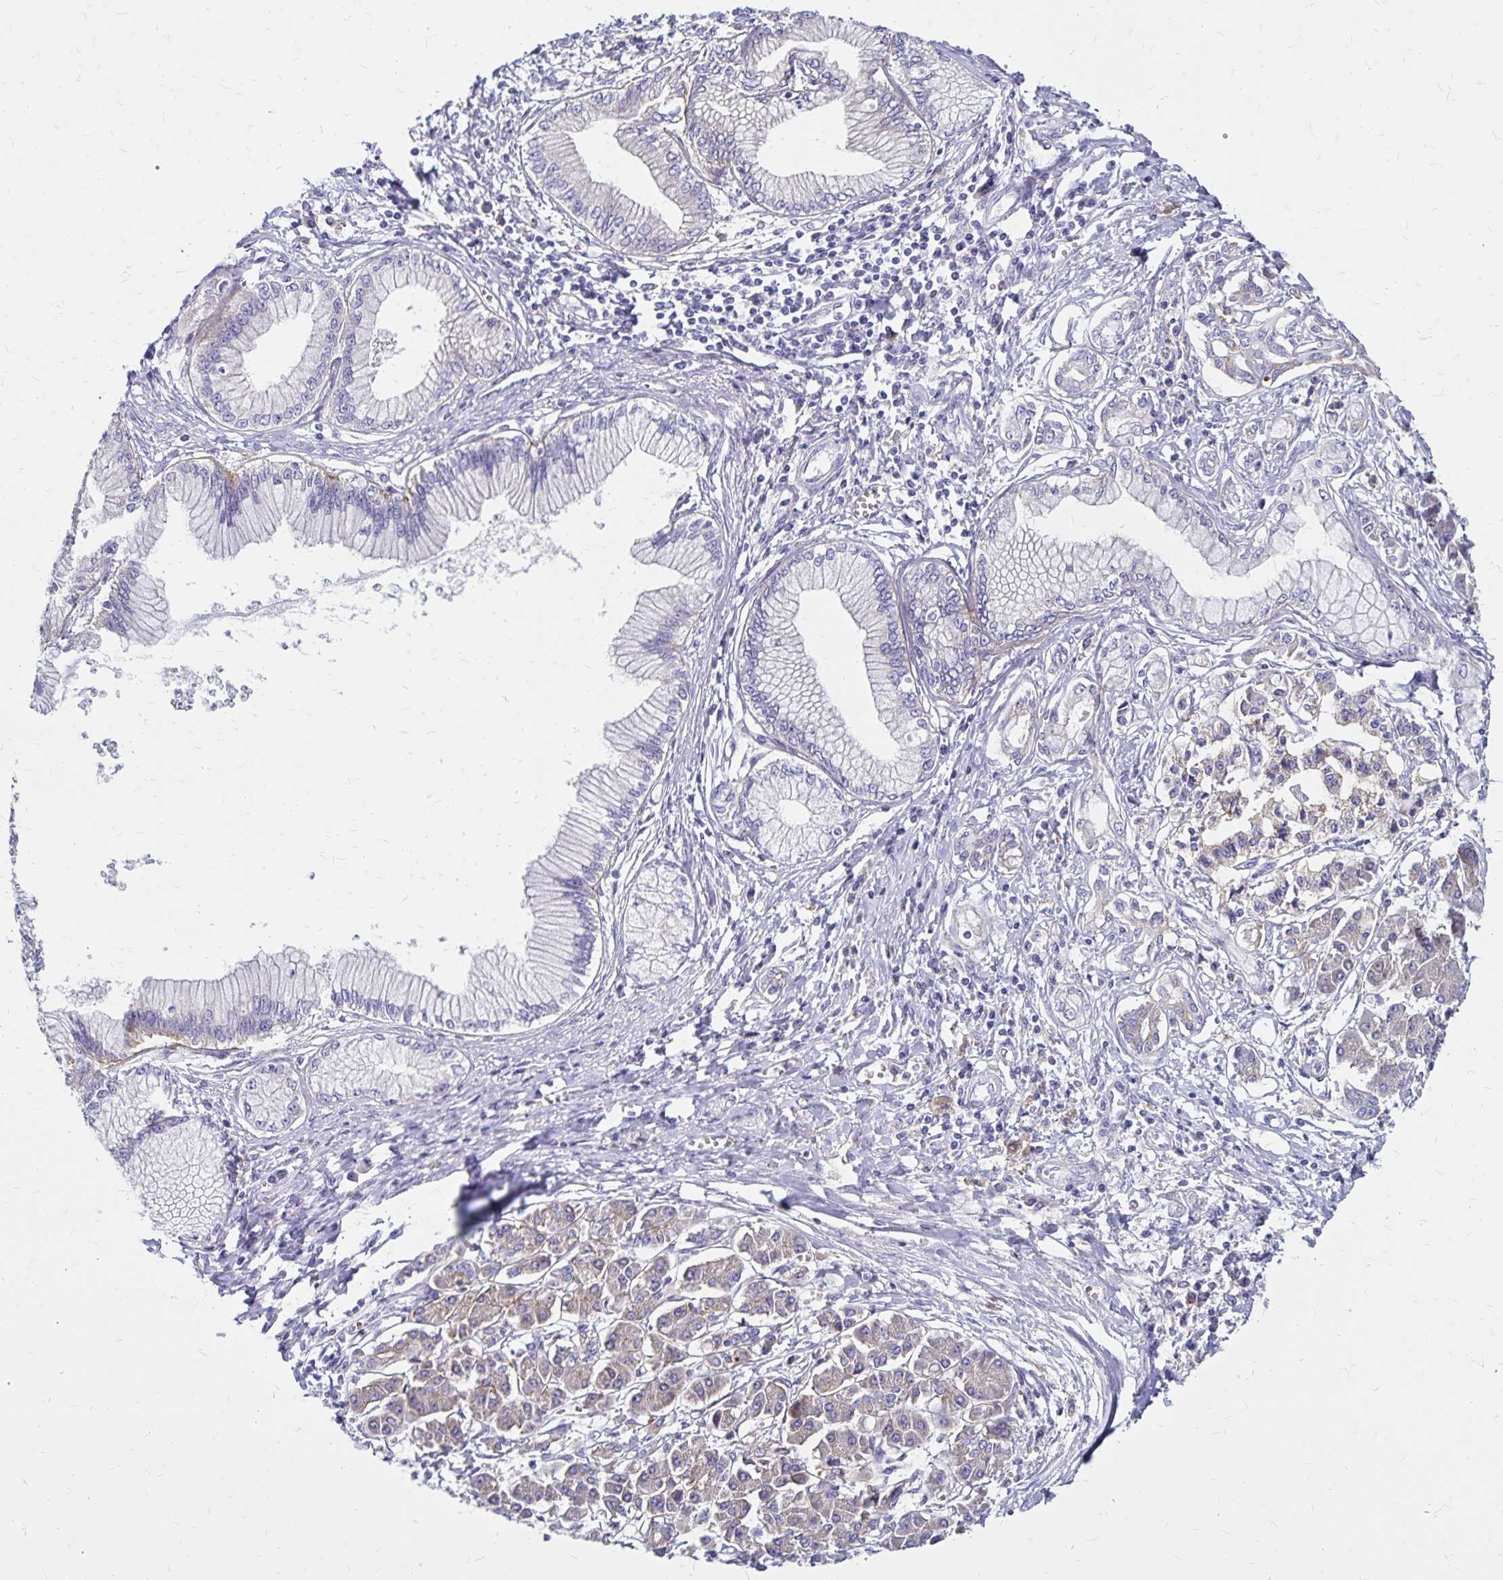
{"staining": {"intensity": "negative", "quantity": "none", "location": "none"}, "tissue": "pancreatic cancer", "cell_type": "Tumor cells", "image_type": "cancer", "snomed": [{"axis": "morphology", "description": "Adenocarcinoma, NOS"}, {"axis": "topography", "description": "Pancreas"}], "caption": "Immunohistochemistry (IHC) image of human pancreatic adenocarcinoma stained for a protein (brown), which shows no expression in tumor cells. (DAB (3,3'-diaminobenzidine) immunohistochemistry visualized using brightfield microscopy, high magnification).", "gene": "TNS3", "patient": {"sex": "female", "age": 68}}